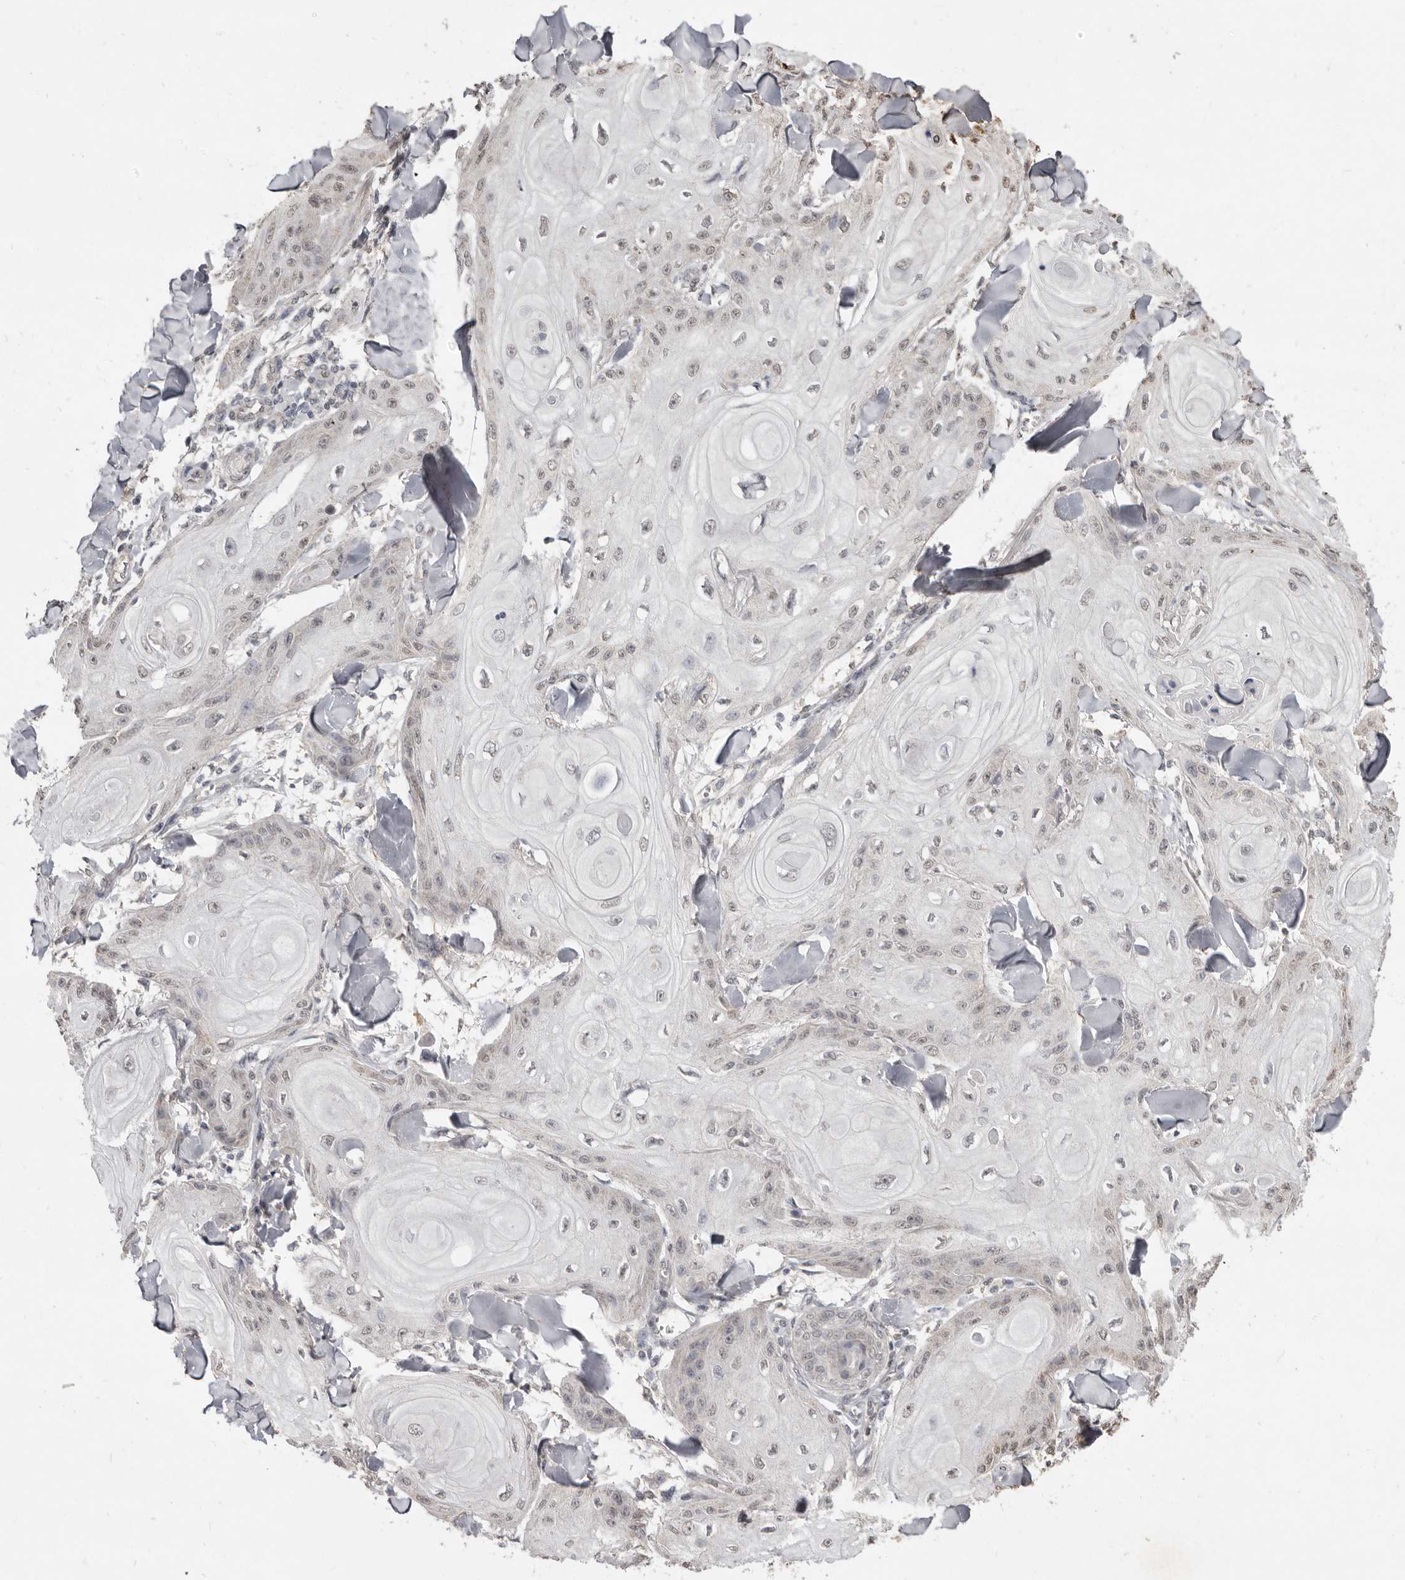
{"staining": {"intensity": "weak", "quantity": ">75%", "location": "nuclear"}, "tissue": "skin cancer", "cell_type": "Tumor cells", "image_type": "cancer", "snomed": [{"axis": "morphology", "description": "Squamous cell carcinoma, NOS"}, {"axis": "topography", "description": "Skin"}], "caption": "Immunohistochemical staining of skin cancer (squamous cell carcinoma) demonstrates low levels of weak nuclear staining in approximately >75% of tumor cells.", "gene": "LINGO2", "patient": {"sex": "male", "age": 74}}